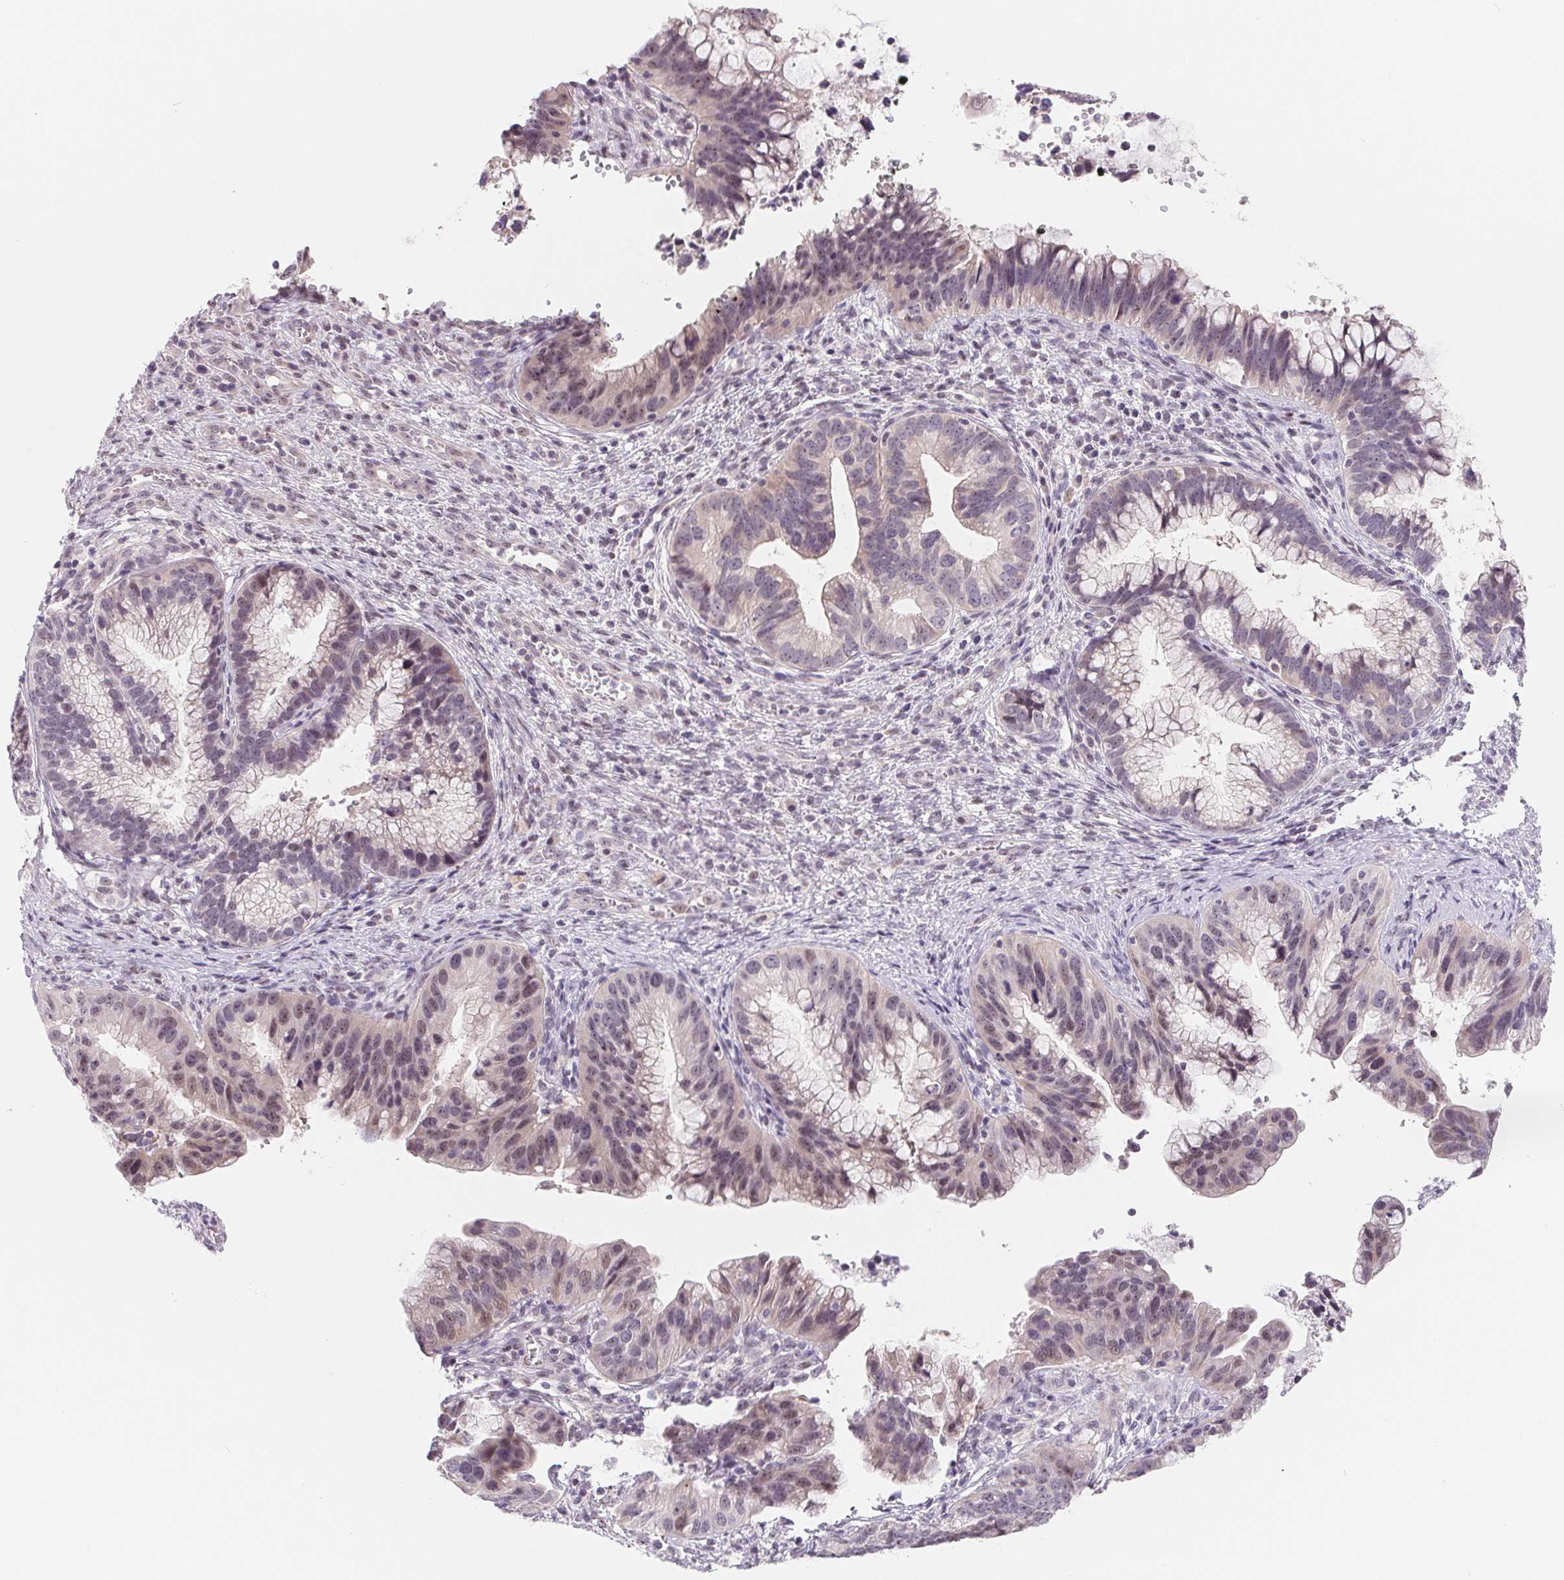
{"staining": {"intensity": "weak", "quantity": "<25%", "location": "nuclear"}, "tissue": "cervical cancer", "cell_type": "Tumor cells", "image_type": "cancer", "snomed": [{"axis": "morphology", "description": "Adenocarcinoma, NOS"}, {"axis": "topography", "description": "Cervix"}], "caption": "This is an immunohistochemistry micrograph of cervical cancer. There is no expression in tumor cells.", "gene": "LCA5L", "patient": {"sex": "female", "age": 34}}